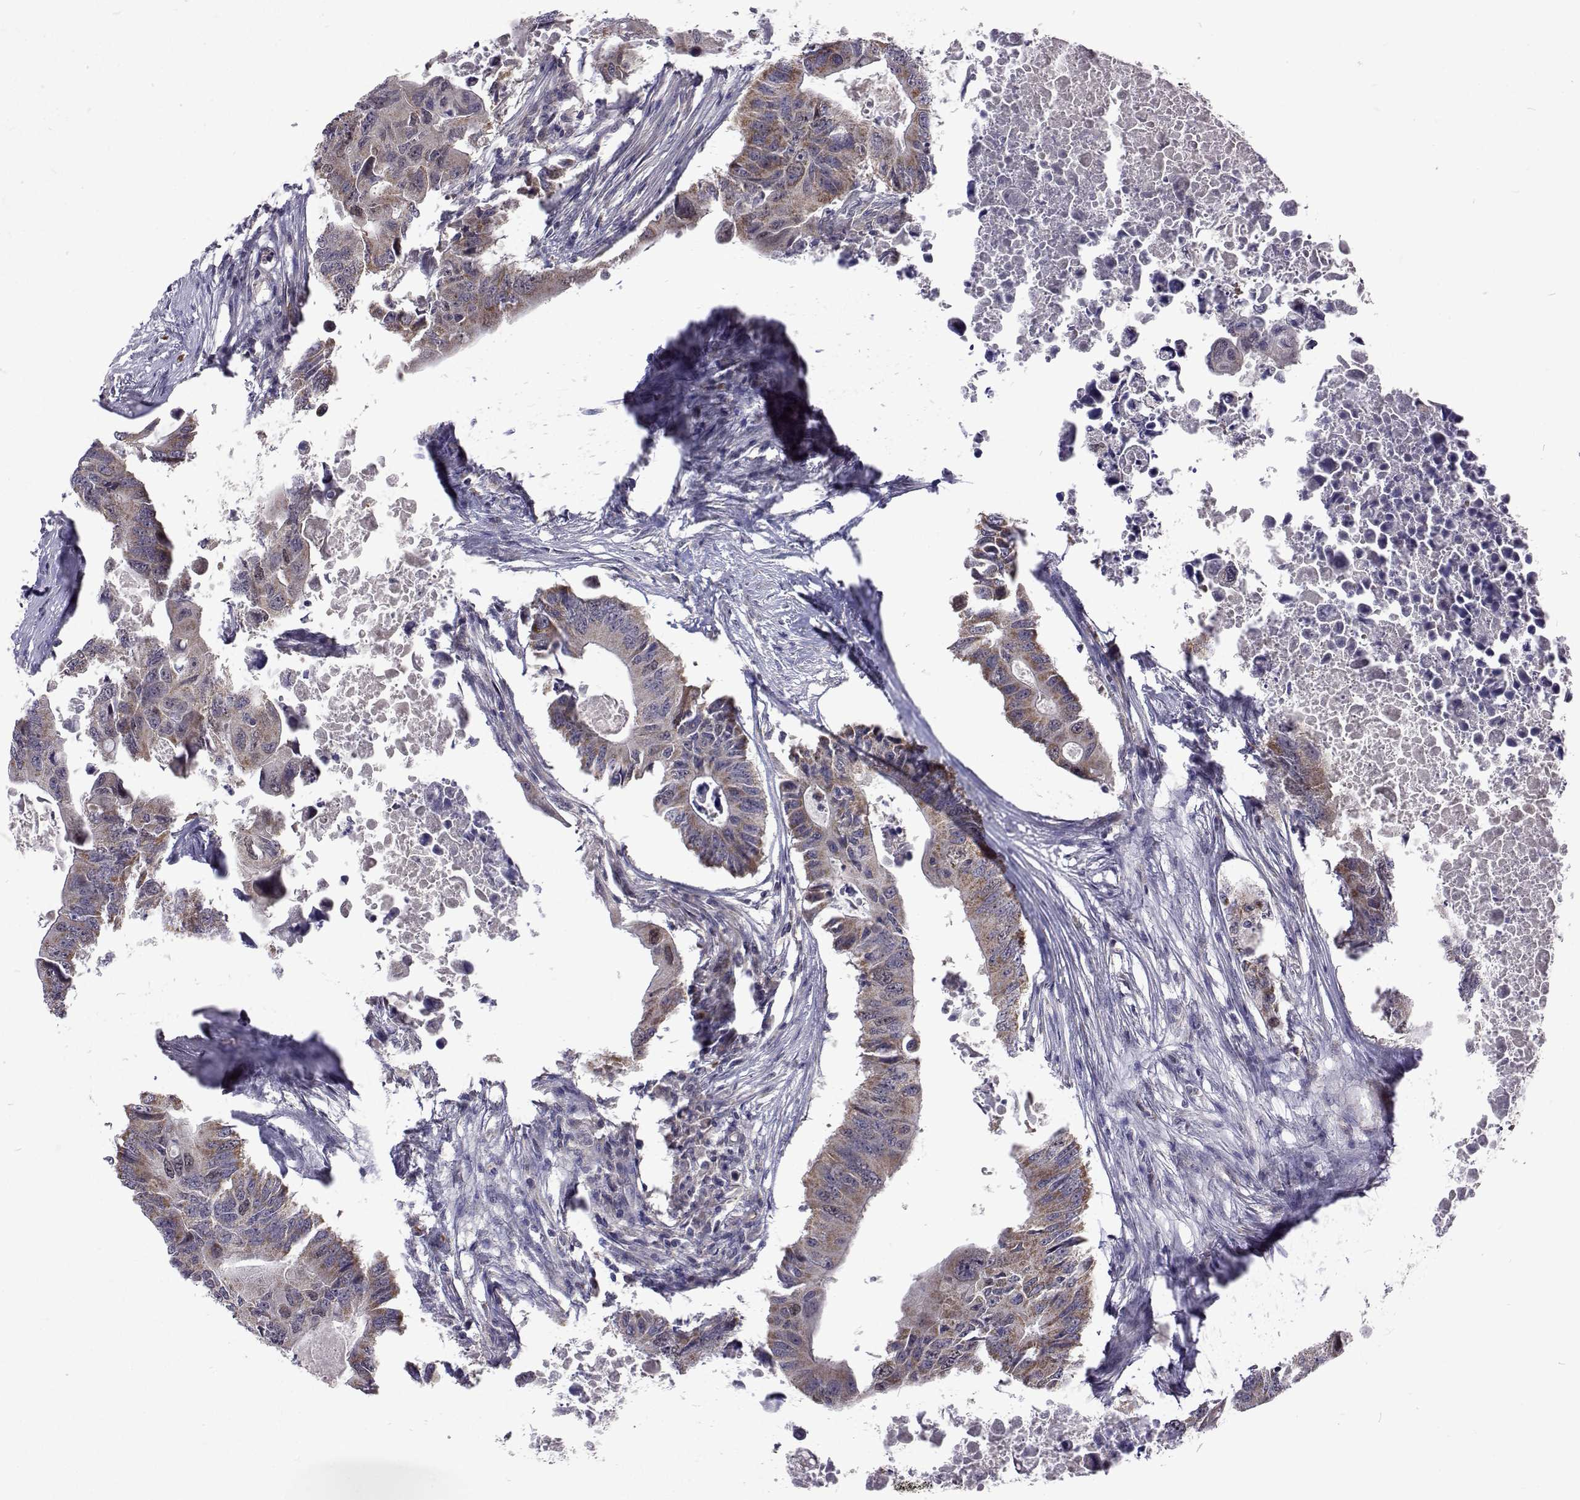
{"staining": {"intensity": "weak", "quantity": "25%-75%", "location": "cytoplasmic/membranous"}, "tissue": "colorectal cancer", "cell_type": "Tumor cells", "image_type": "cancer", "snomed": [{"axis": "morphology", "description": "Adenocarcinoma, NOS"}, {"axis": "topography", "description": "Colon"}], "caption": "A histopathology image showing weak cytoplasmic/membranous staining in about 25%-75% of tumor cells in adenocarcinoma (colorectal), as visualized by brown immunohistochemical staining.", "gene": "DHTKD1", "patient": {"sex": "male", "age": 71}}